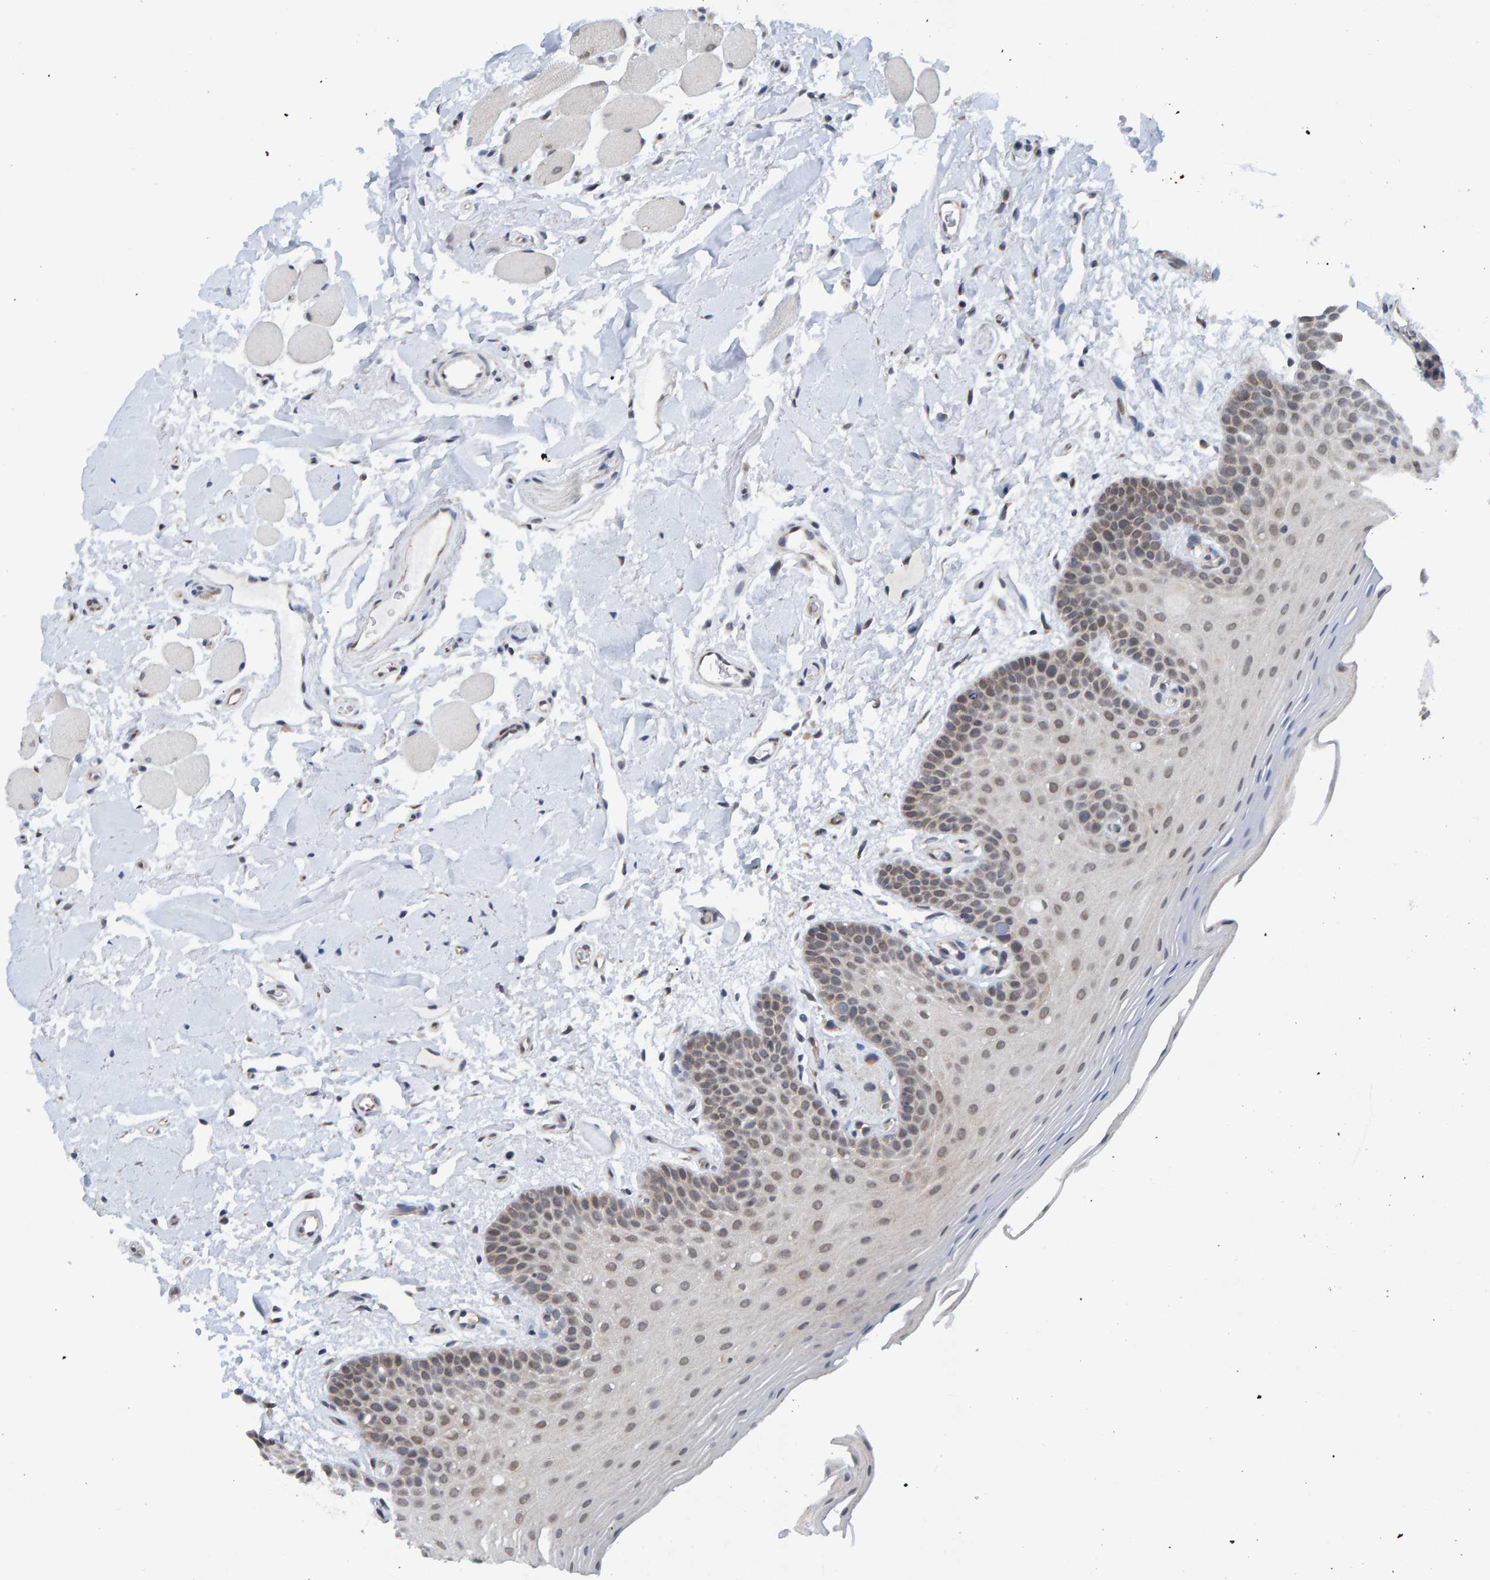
{"staining": {"intensity": "weak", "quantity": ">75%", "location": "nuclear"}, "tissue": "oral mucosa", "cell_type": "Squamous epithelial cells", "image_type": "normal", "snomed": [{"axis": "morphology", "description": "Normal tissue, NOS"}, {"axis": "topography", "description": "Oral tissue"}], "caption": "Protein staining of benign oral mucosa displays weak nuclear expression in approximately >75% of squamous epithelial cells.", "gene": "SCRN2", "patient": {"sex": "male", "age": 62}}